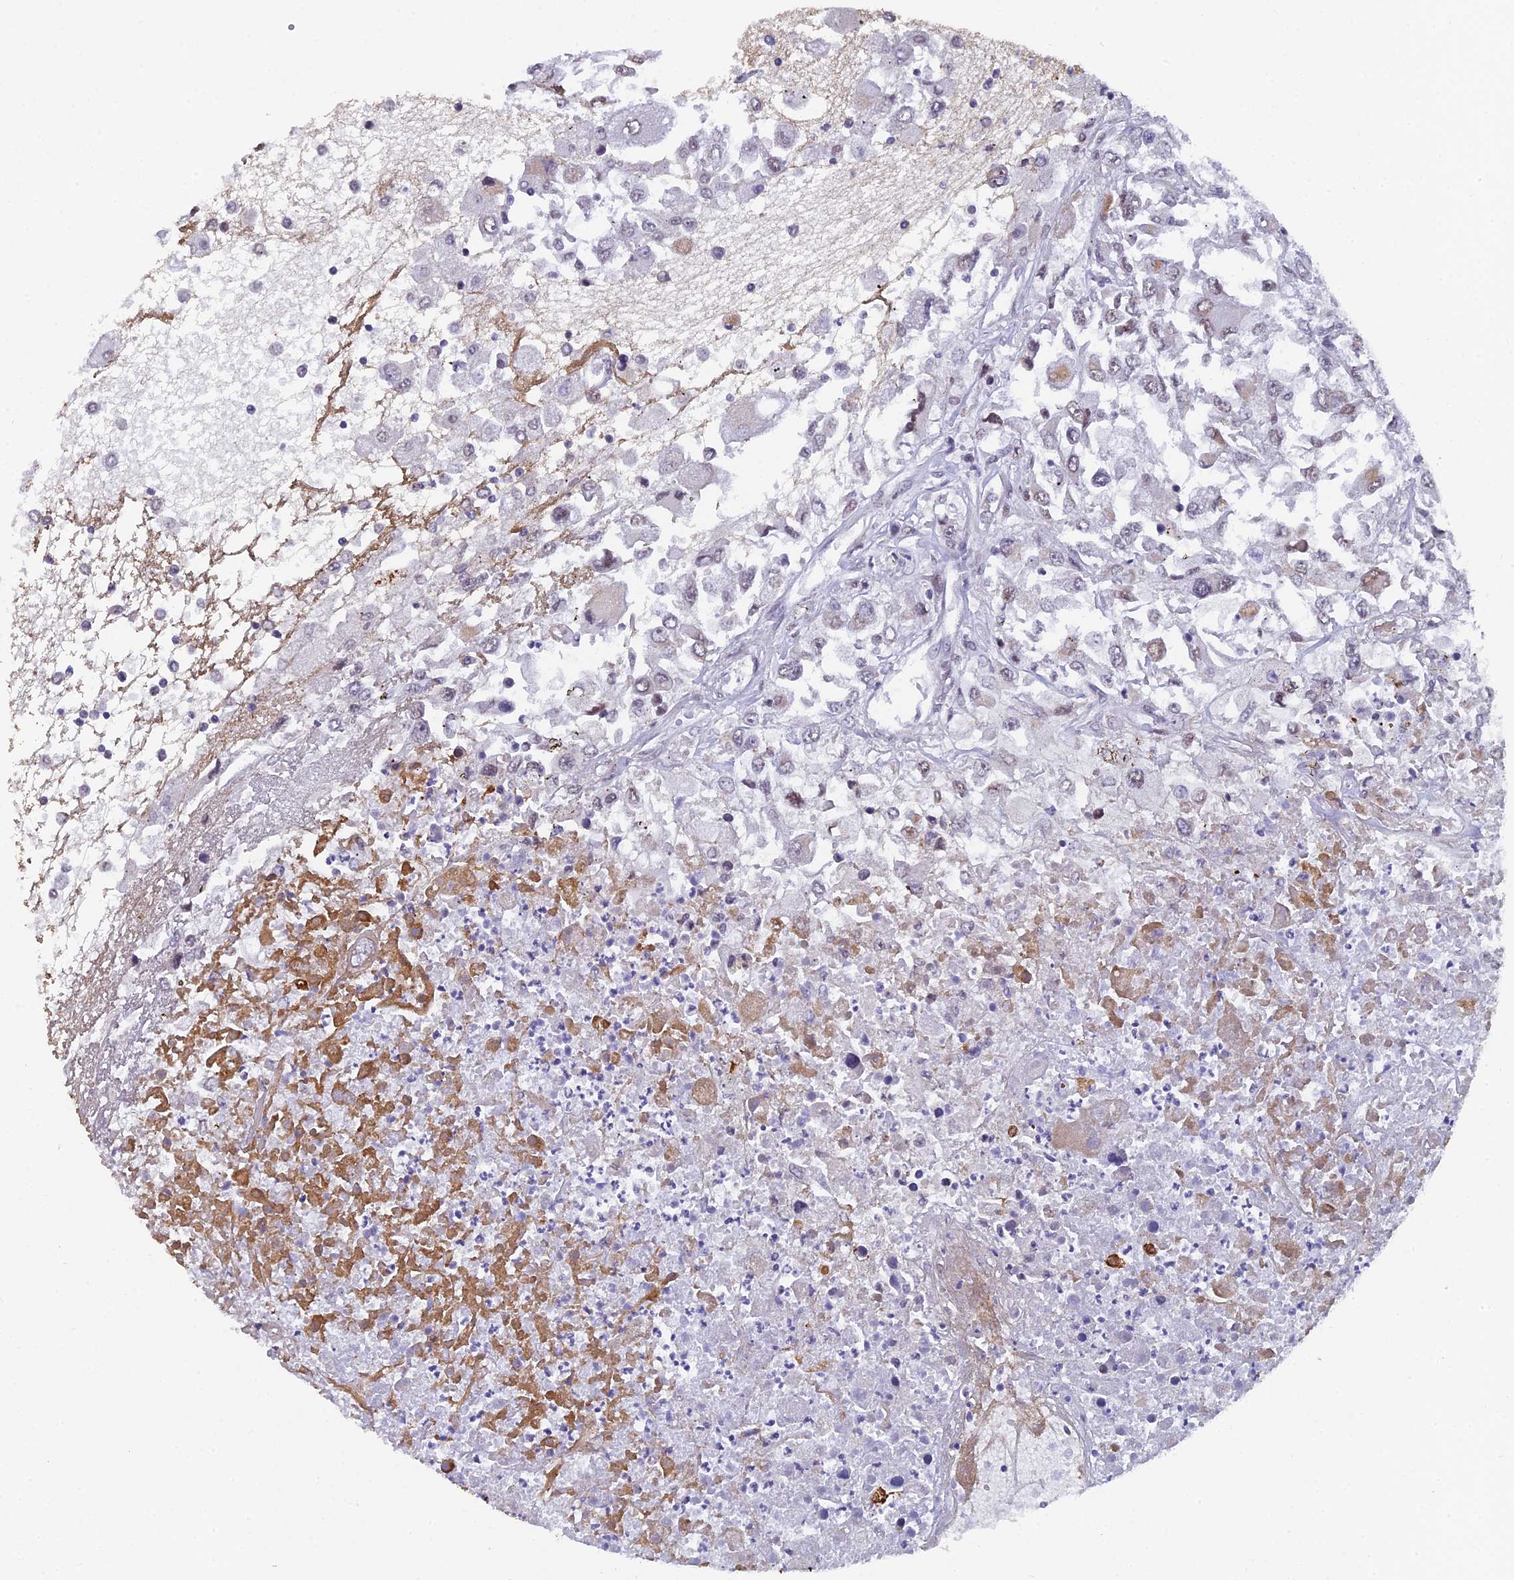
{"staining": {"intensity": "weak", "quantity": "25%-75%", "location": "nuclear"}, "tissue": "renal cancer", "cell_type": "Tumor cells", "image_type": "cancer", "snomed": [{"axis": "morphology", "description": "Adenocarcinoma, NOS"}, {"axis": "topography", "description": "Kidney"}], "caption": "Immunohistochemistry (IHC) (DAB (3,3'-diaminobenzidine)) staining of adenocarcinoma (renal) displays weak nuclear protein staining in about 25%-75% of tumor cells.", "gene": "XKR9", "patient": {"sex": "female", "age": 52}}